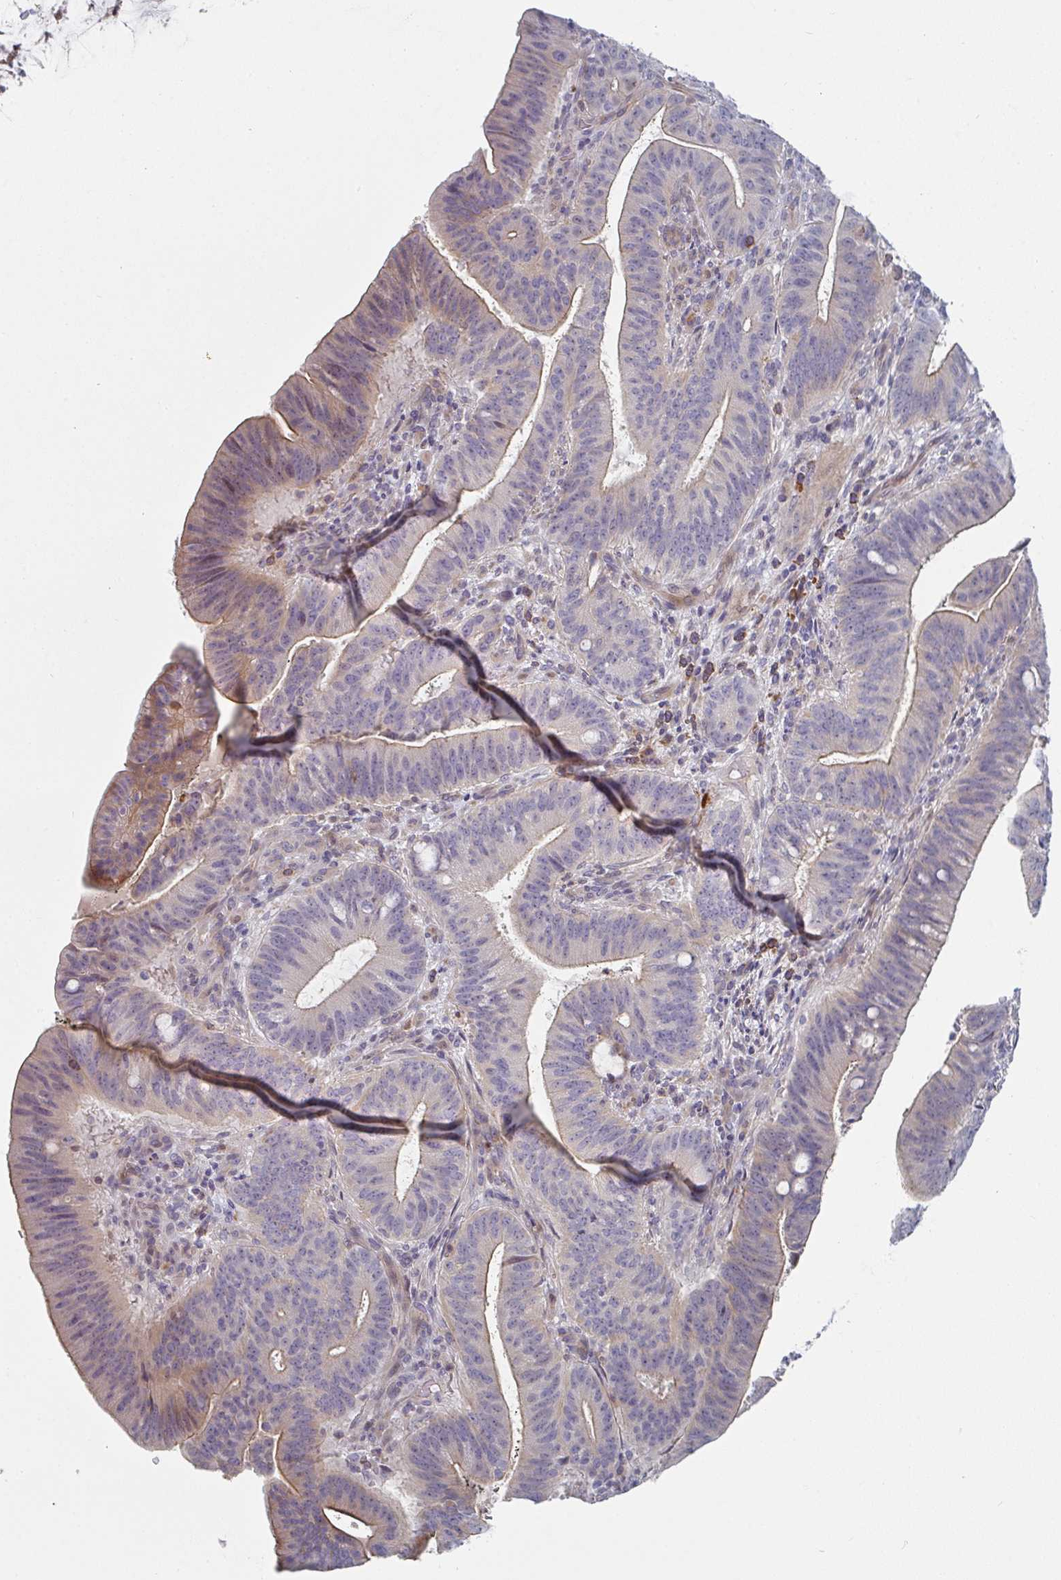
{"staining": {"intensity": "moderate", "quantity": "<25%", "location": "cytoplasmic/membranous"}, "tissue": "colorectal cancer", "cell_type": "Tumor cells", "image_type": "cancer", "snomed": [{"axis": "morphology", "description": "Adenocarcinoma, NOS"}, {"axis": "topography", "description": "Colon"}], "caption": "Immunohistochemical staining of colorectal adenocarcinoma shows low levels of moderate cytoplasmic/membranous protein expression in approximately <25% of tumor cells.", "gene": "KLHL33", "patient": {"sex": "female", "age": 43}}